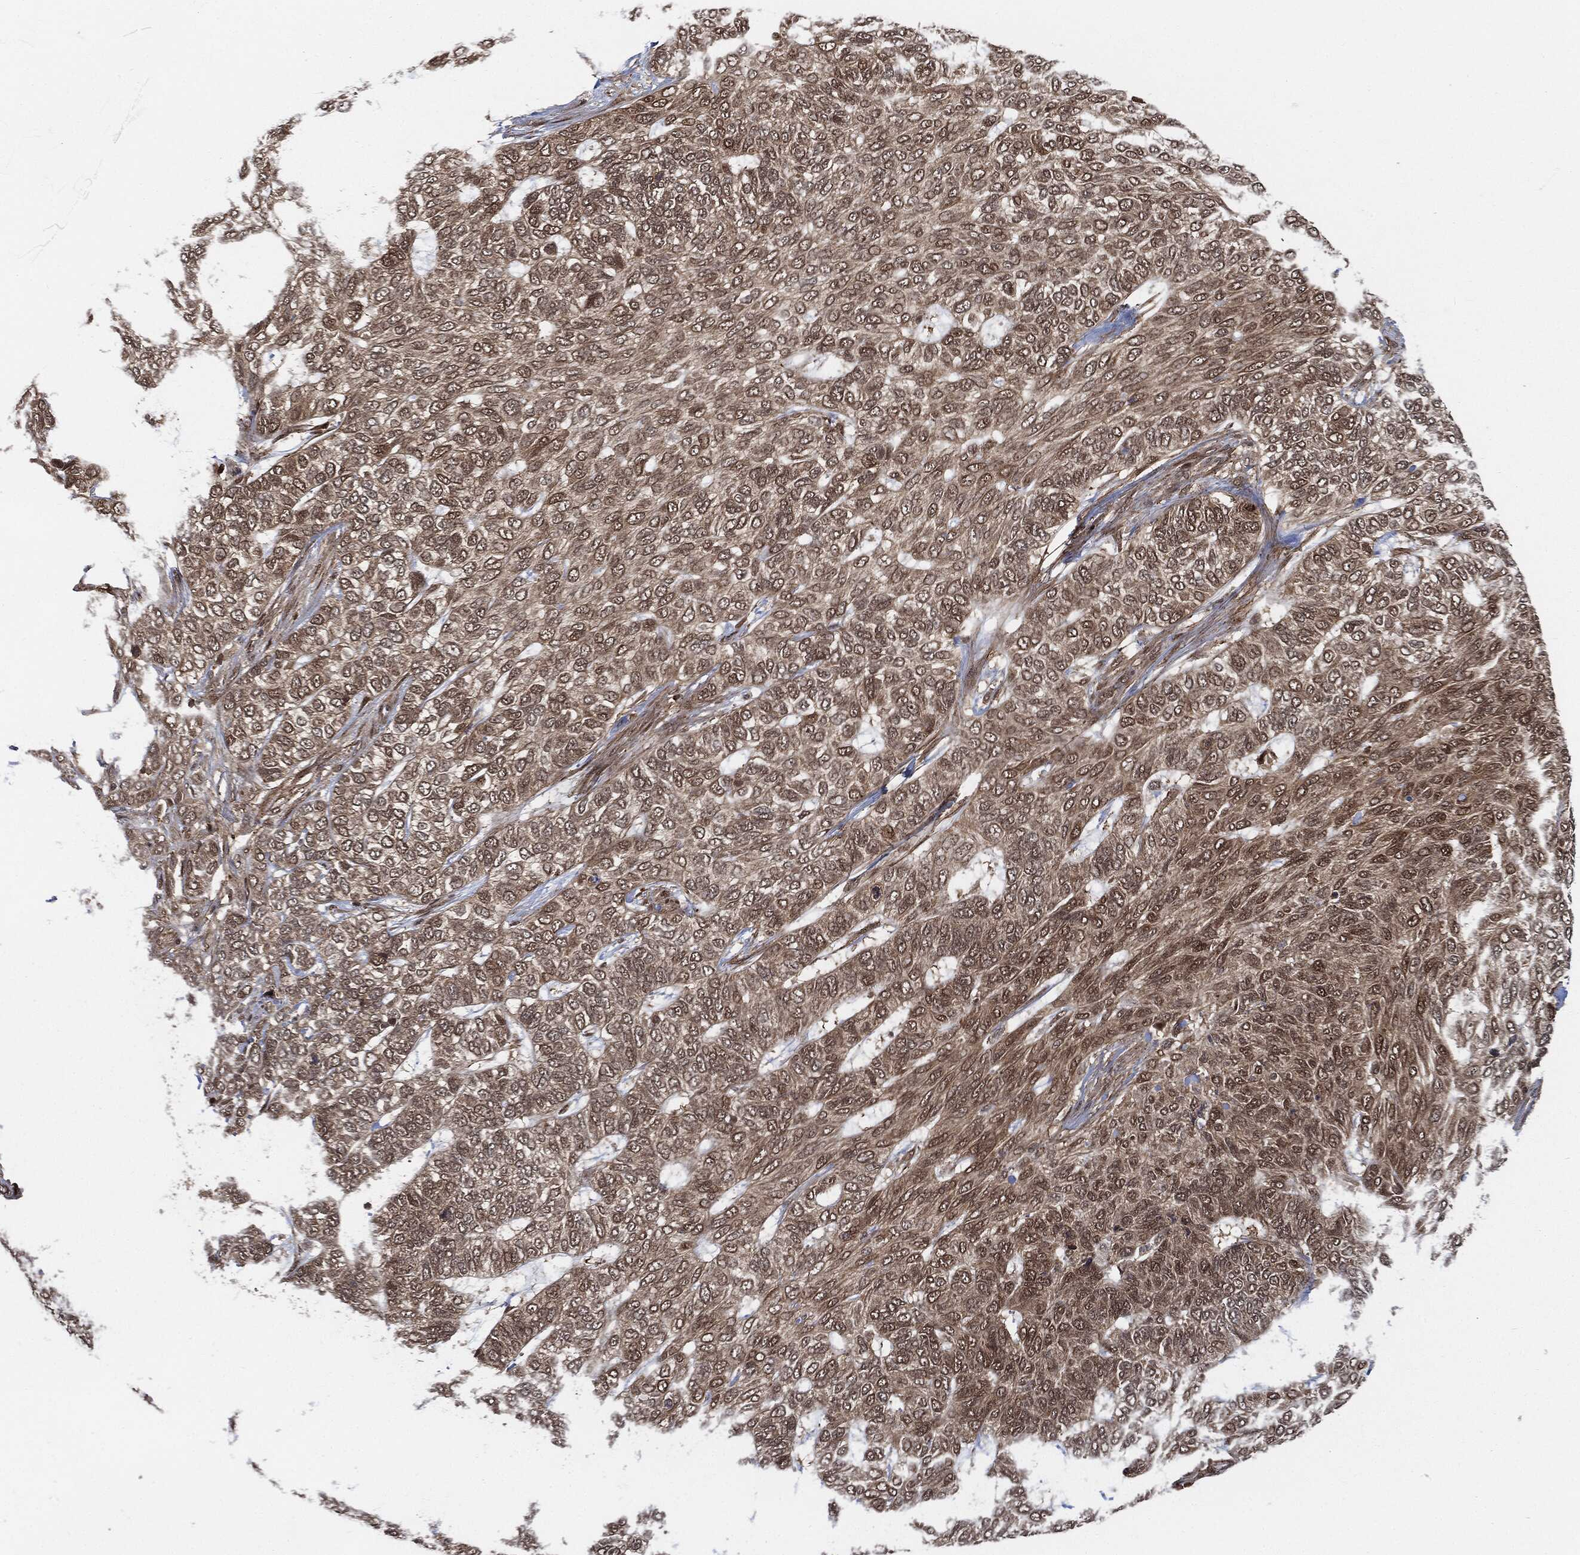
{"staining": {"intensity": "weak", "quantity": "<25%", "location": "cytoplasmic/membranous,nuclear"}, "tissue": "skin cancer", "cell_type": "Tumor cells", "image_type": "cancer", "snomed": [{"axis": "morphology", "description": "Basal cell carcinoma"}, {"axis": "topography", "description": "Skin"}], "caption": "Immunohistochemistry (IHC) of human basal cell carcinoma (skin) demonstrates no expression in tumor cells. (Brightfield microscopy of DAB IHC at high magnification).", "gene": "CUTA", "patient": {"sex": "female", "age": 65}}